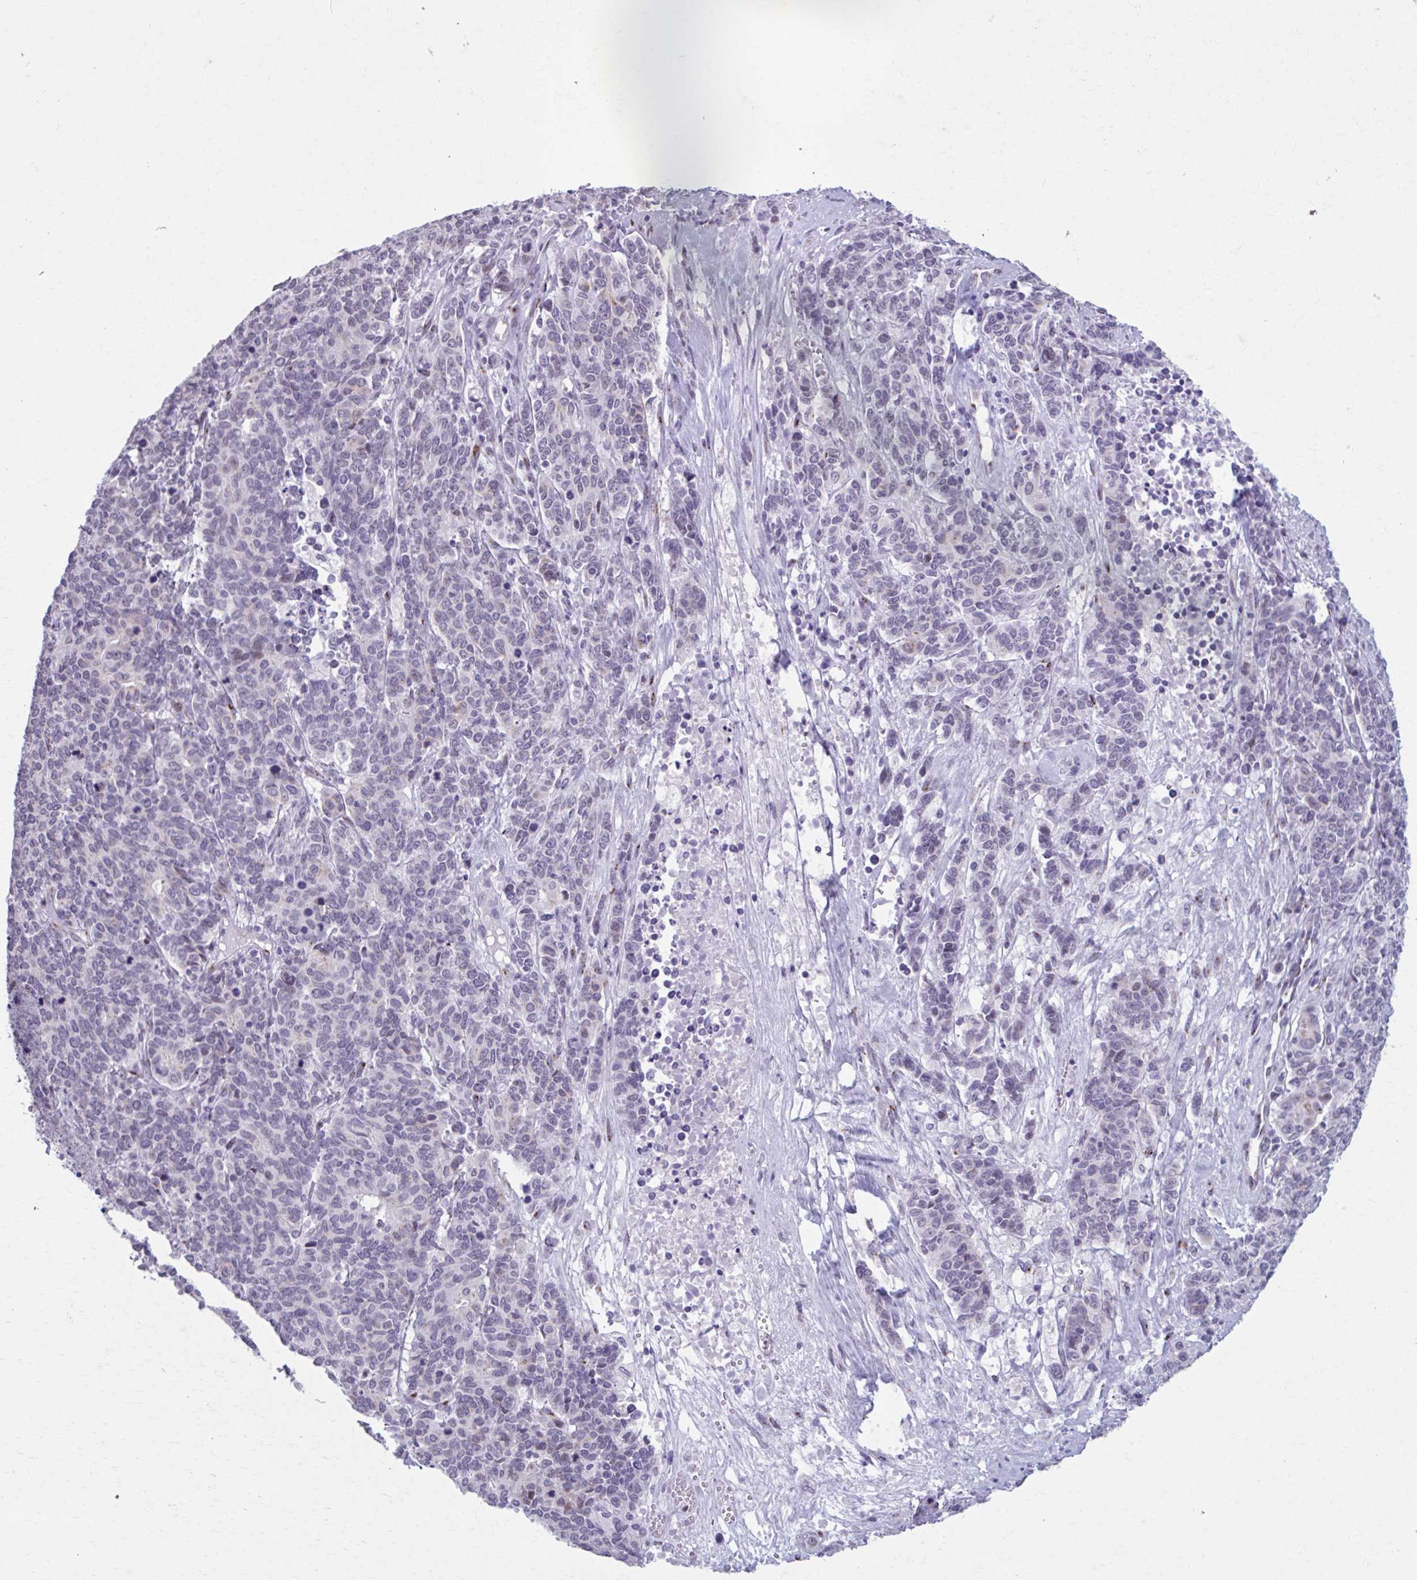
{"staining": {"intensity": "negative", "quantity": "none", "location": "none"}, "tissue": "cervical cancer", "cell_type": "Tumor cells", "image_type": "cancer", "snomed": [{"axis": "morphology", "description": "Squamous cell carcinoma, NOS"}, {"axis": "topography", "description": "Cervix"}], "caption": "The image exhibits no staining of tumor cells in squamous cell carcinoma (cervical).", "gene": "ZNF682", "patient": {"sex": "female", "age": 60}}